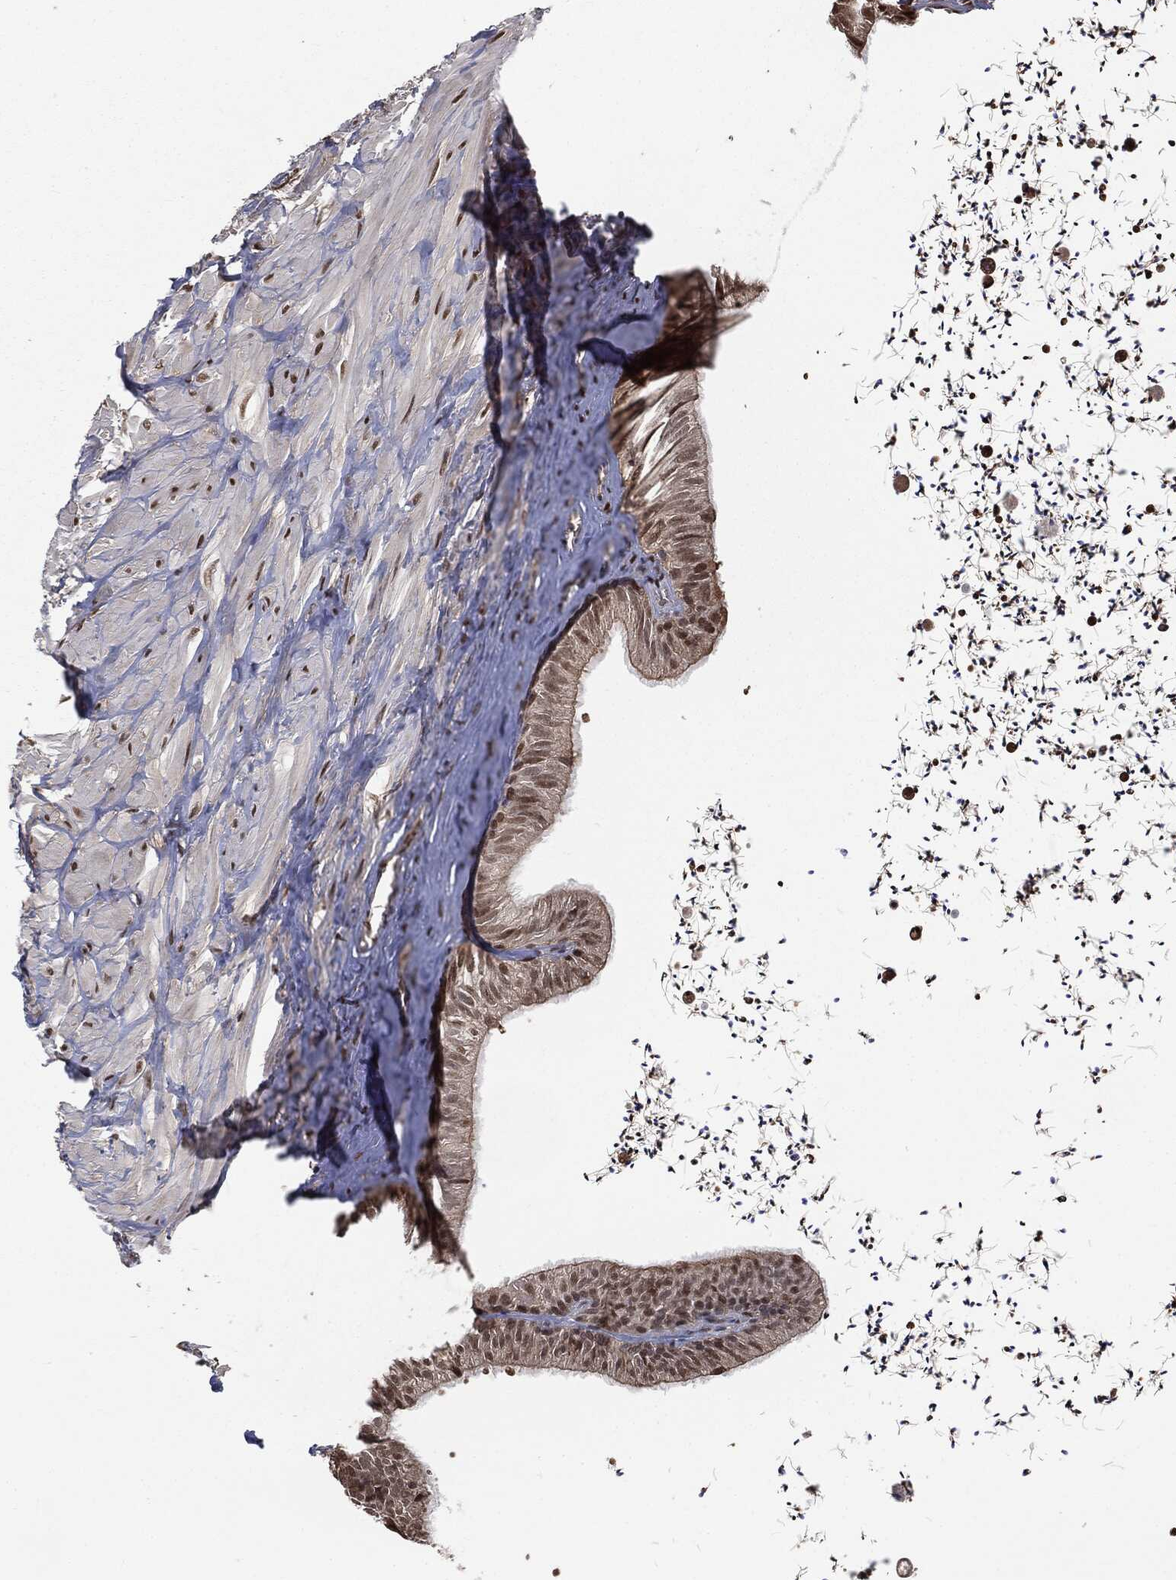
{"staining": {"intensity": "moderate", "quantity": "25%-75%", "location": "nuclear"}, "tissue": "epididymis", "cell_type": "Glandular cells", "image_type": "normal", "snomed": [{"axis": "morphology", "description": "Normal tissue, NOS"}, {"axis": "topography", "description": "Epididymis"}], "caption": "Moderate nuclear protein expression is appreciated in about 25%-75% of glandular cells in epididymis. (Stains: DAB in brown, nuclei in blue, Microscopy: brightfield microscopy at high magnification).", "gene": "SHLD2", "patient": {"sex": "male", "age": 32}}